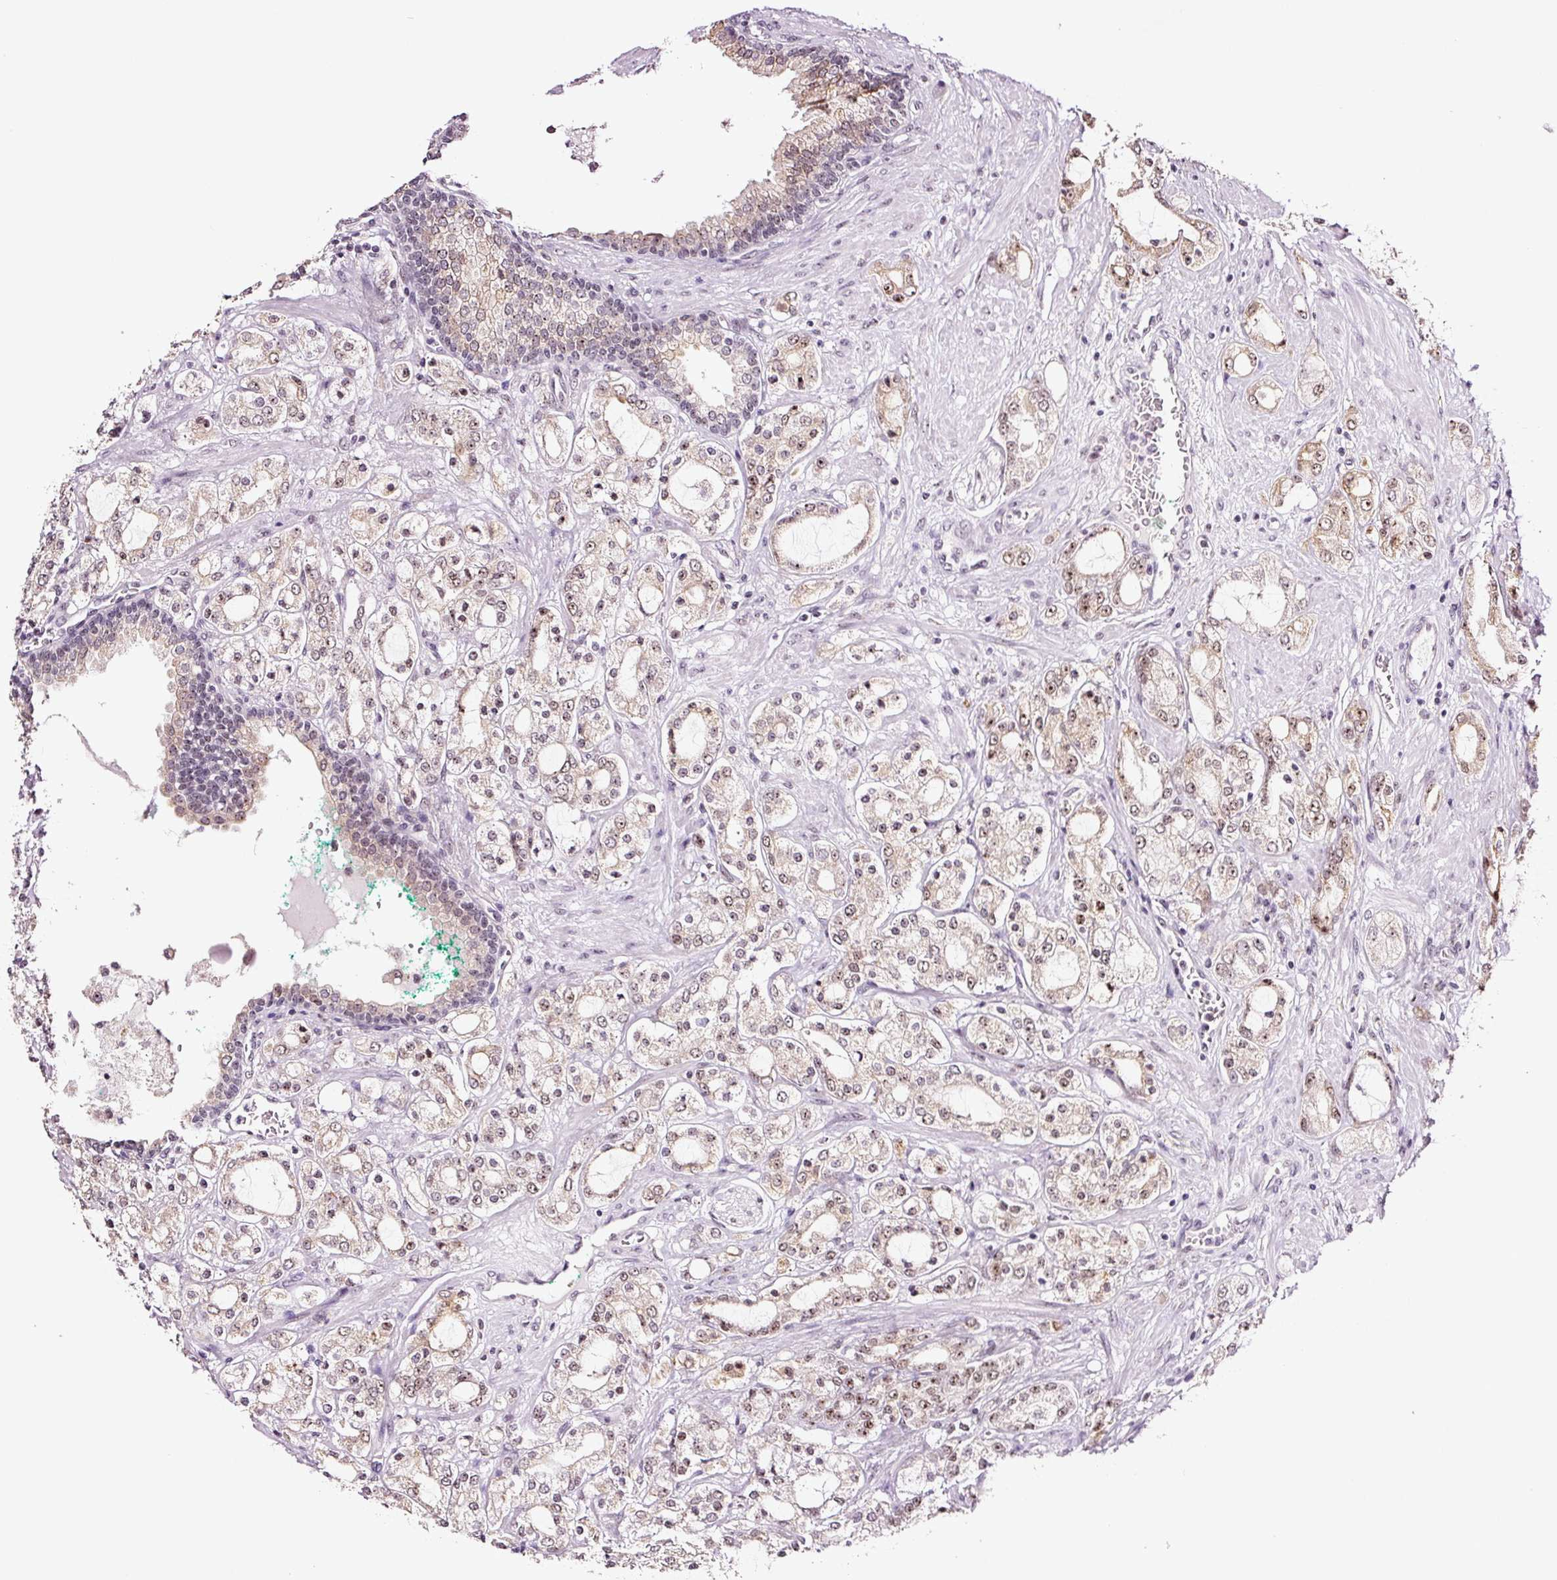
{"staining": {"intensity": "moderate", "quantity": "25%-75%", "location": "nuclear"}, "tissue": "prostate cancer", "cell_type": "Tumor cells", "image_type": "cancer", "snomed": [{"axis": "morphology", "description": "Adenocarcinoma, High grade"}, {"axis": "topography", "description": "Prostate"}], "caption": "Moderate nuclear positivity for a protein is identified in approximately 25%-75% of tumor cells of adenocarcinoma (high-grade) (prostate) using IHC.", "gene": "GNL3", "patient": {"sex": "male", "age": 64}}